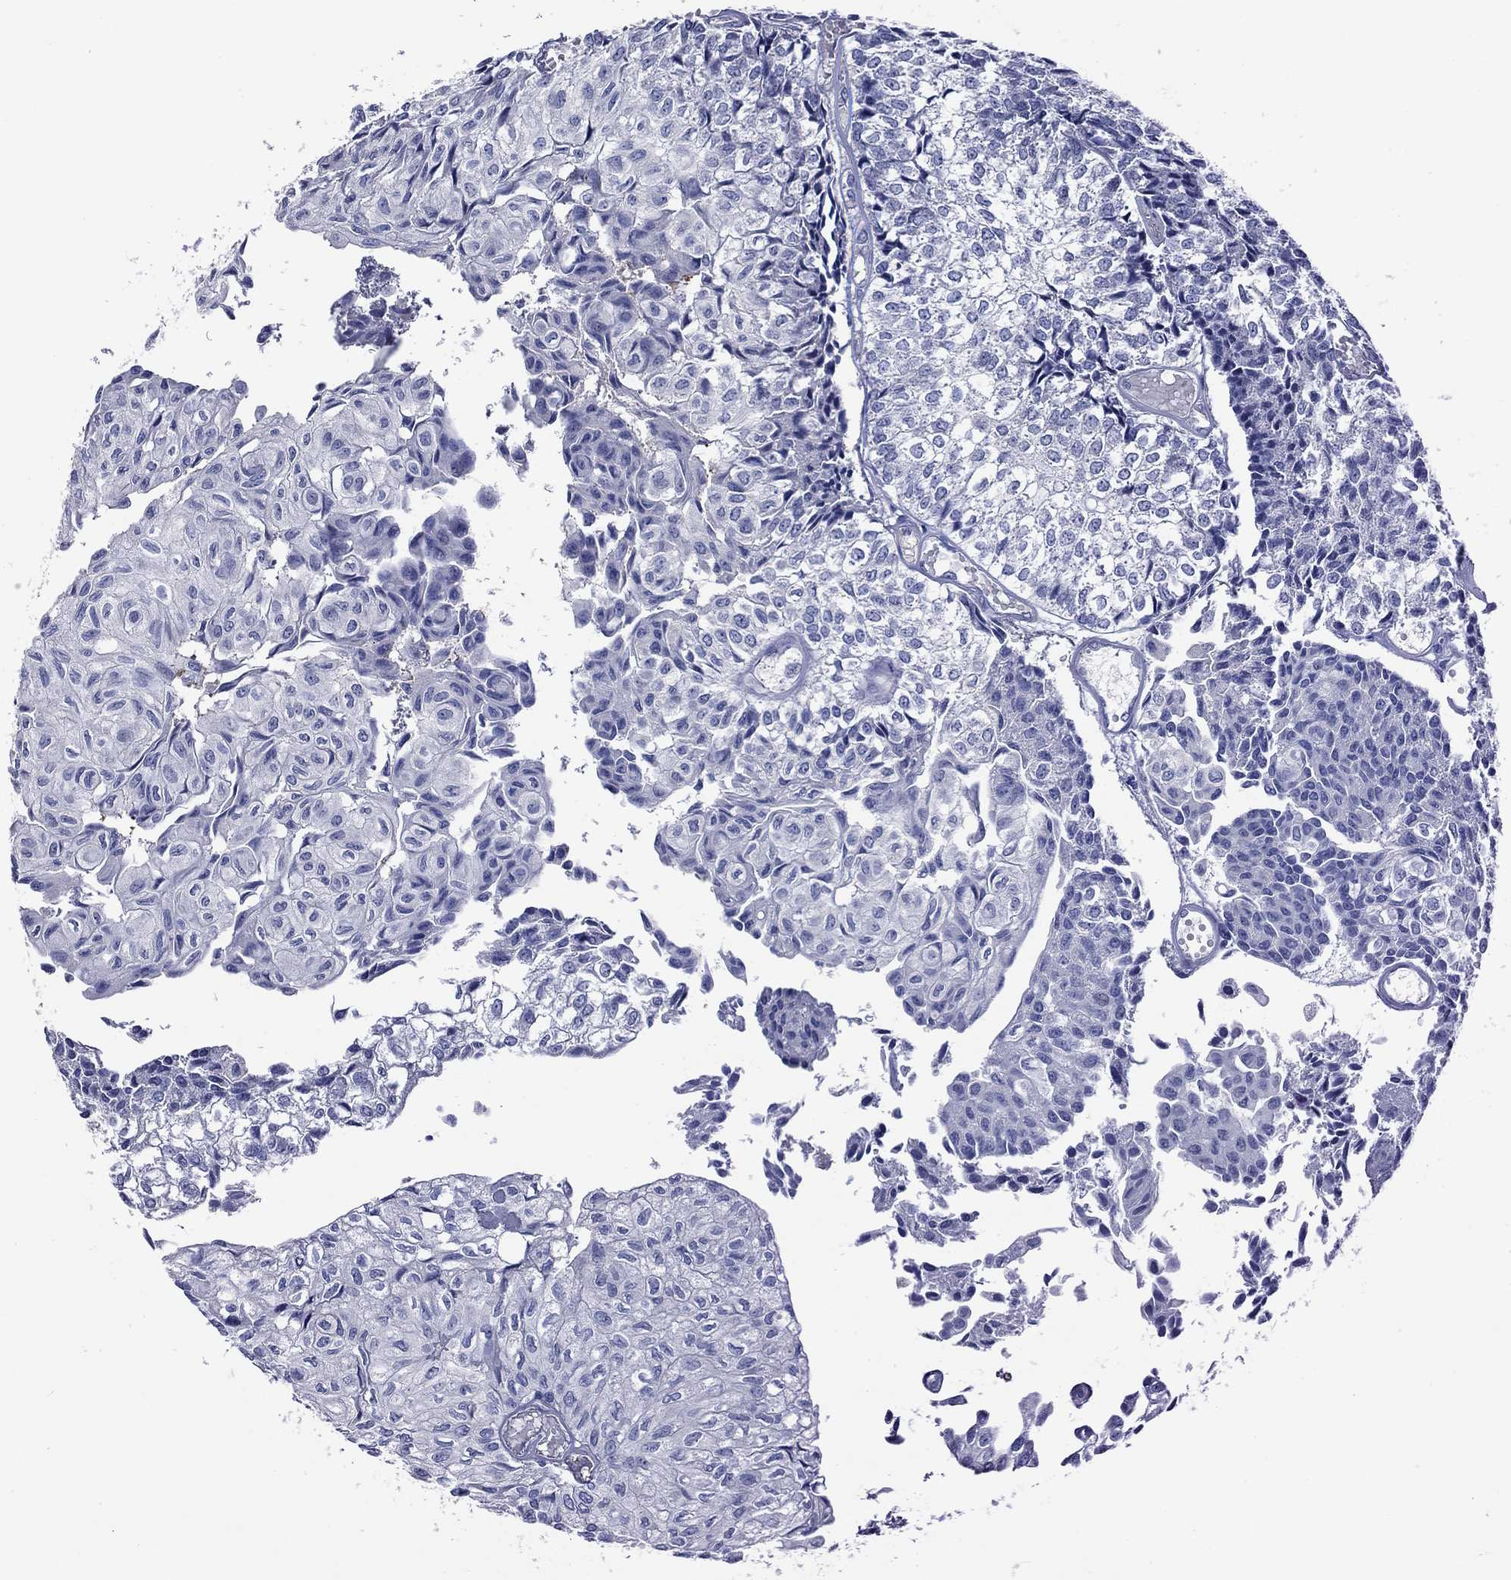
{"staining": {"intensity": "negative", "quantity": "none", "location": "none"}, "tissue": "urothelial cancer", "cell_type": "Tumor cells", "image_type": "cancer", "snomed": [{"axis": "morphology", "description": "Urothelial carcinoma, Low grade"}, {"axis": "topography", "description": "Urinary bladder"}], "caption": "High magnification brightfield microscopy of urothelial cancer stained with DAB (3,3'-diaminobenzidine) (brown) and counterstained with hematoxylin (blue): tumor cells show no significant positivity.", "gene": "CNDP1", "patient": {"sex": "male", "age": 89}}